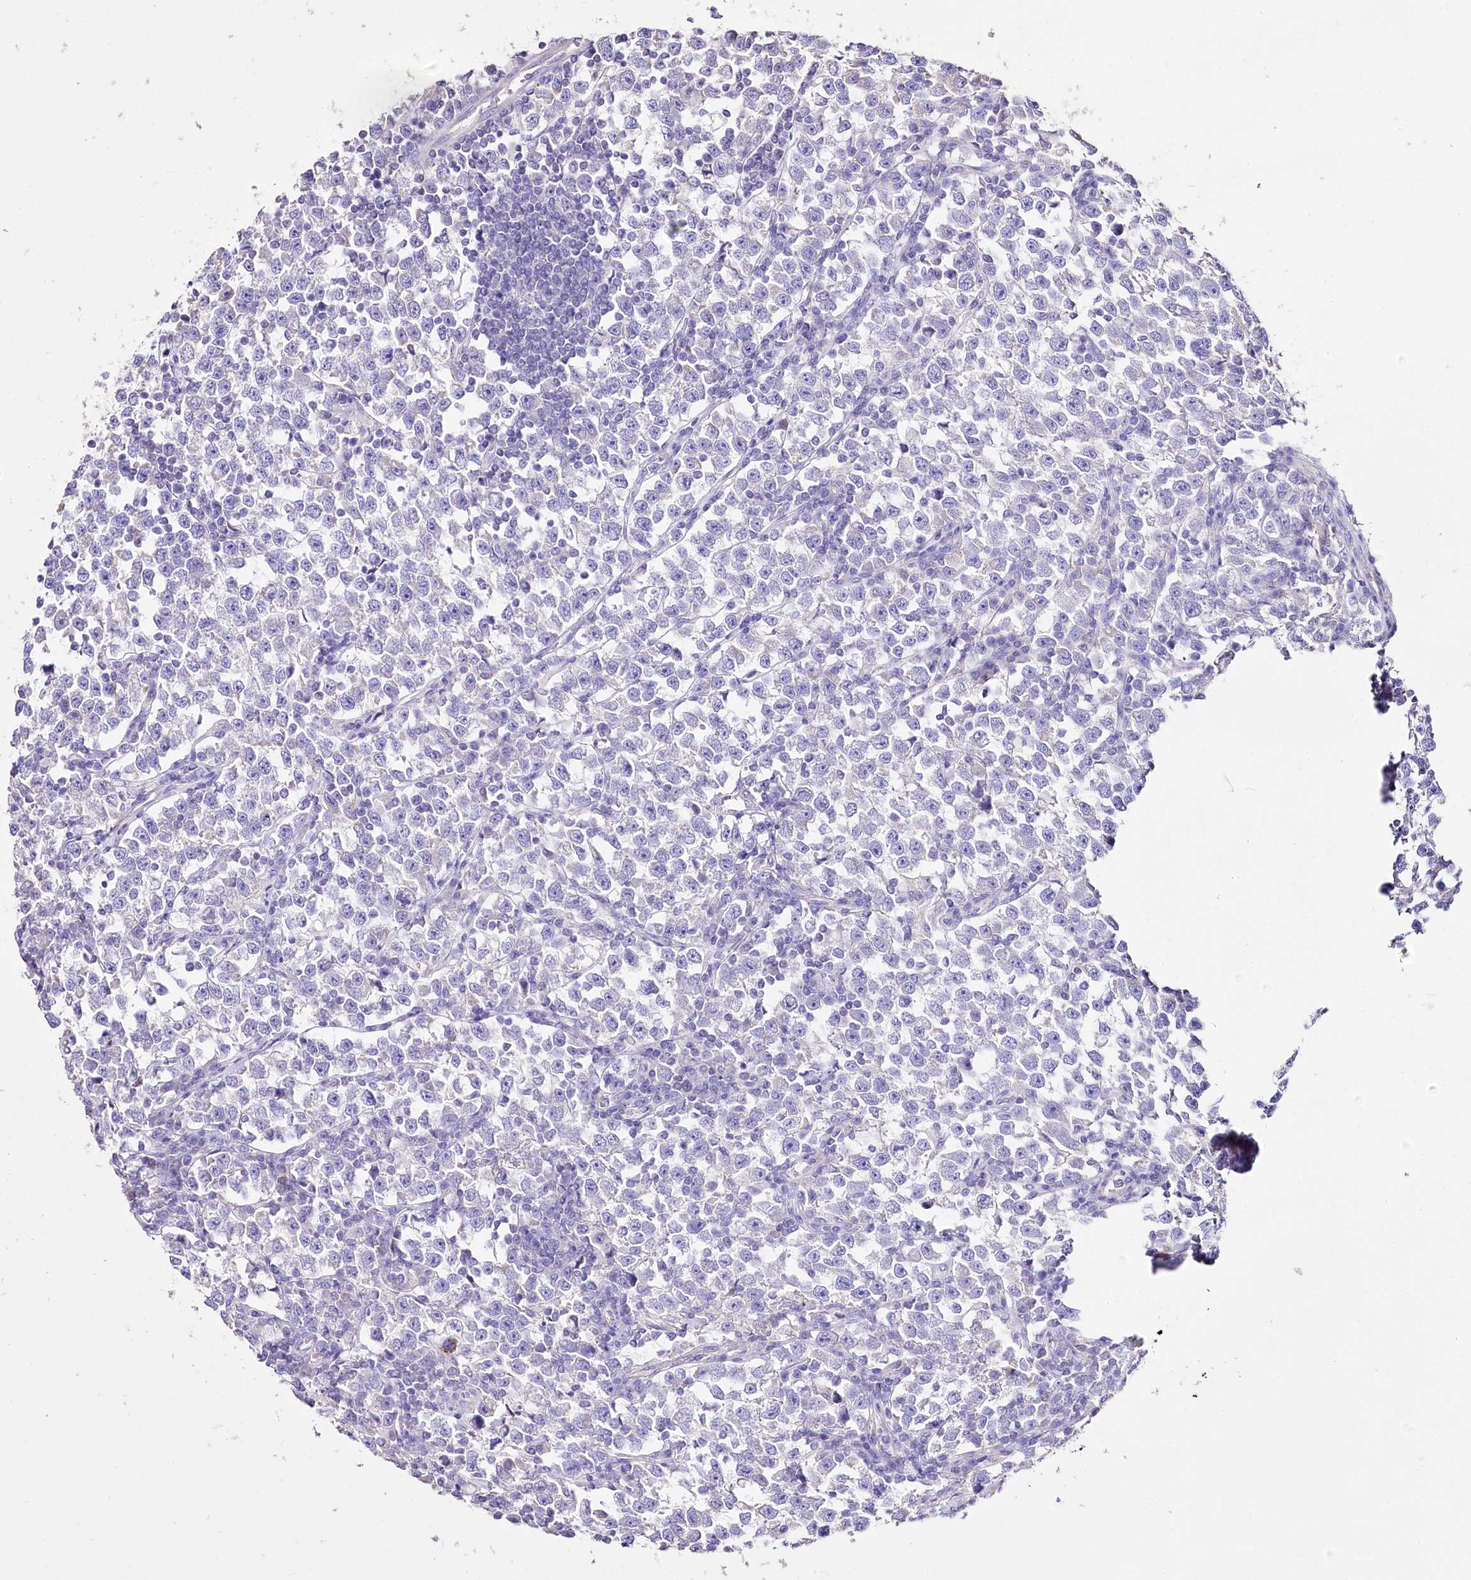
{"staining": {"intensity": "negative", "quantity": "none", "location": "none"}, "tissue": "testis cancer", "cell_type": "Tumor cells", "image_type": "cancer", "snomed": [{"axis": "morphology", "description": "Normal tissue, NOS"}, {"axis": "morphology", "description": "Seminoma, NOS"}, {"axis": "topography", "description": "Testis"}], "caption": "Immunohistochemistry (IHC) histopathology image of neoplastic tissue: human testis seminoma stained with DAB (3,3'-diaminobenzidine) reveals no significant protein expression in tumor cells.", "gene": "PTER", "patient": {"sex": "male", "age": 43}}